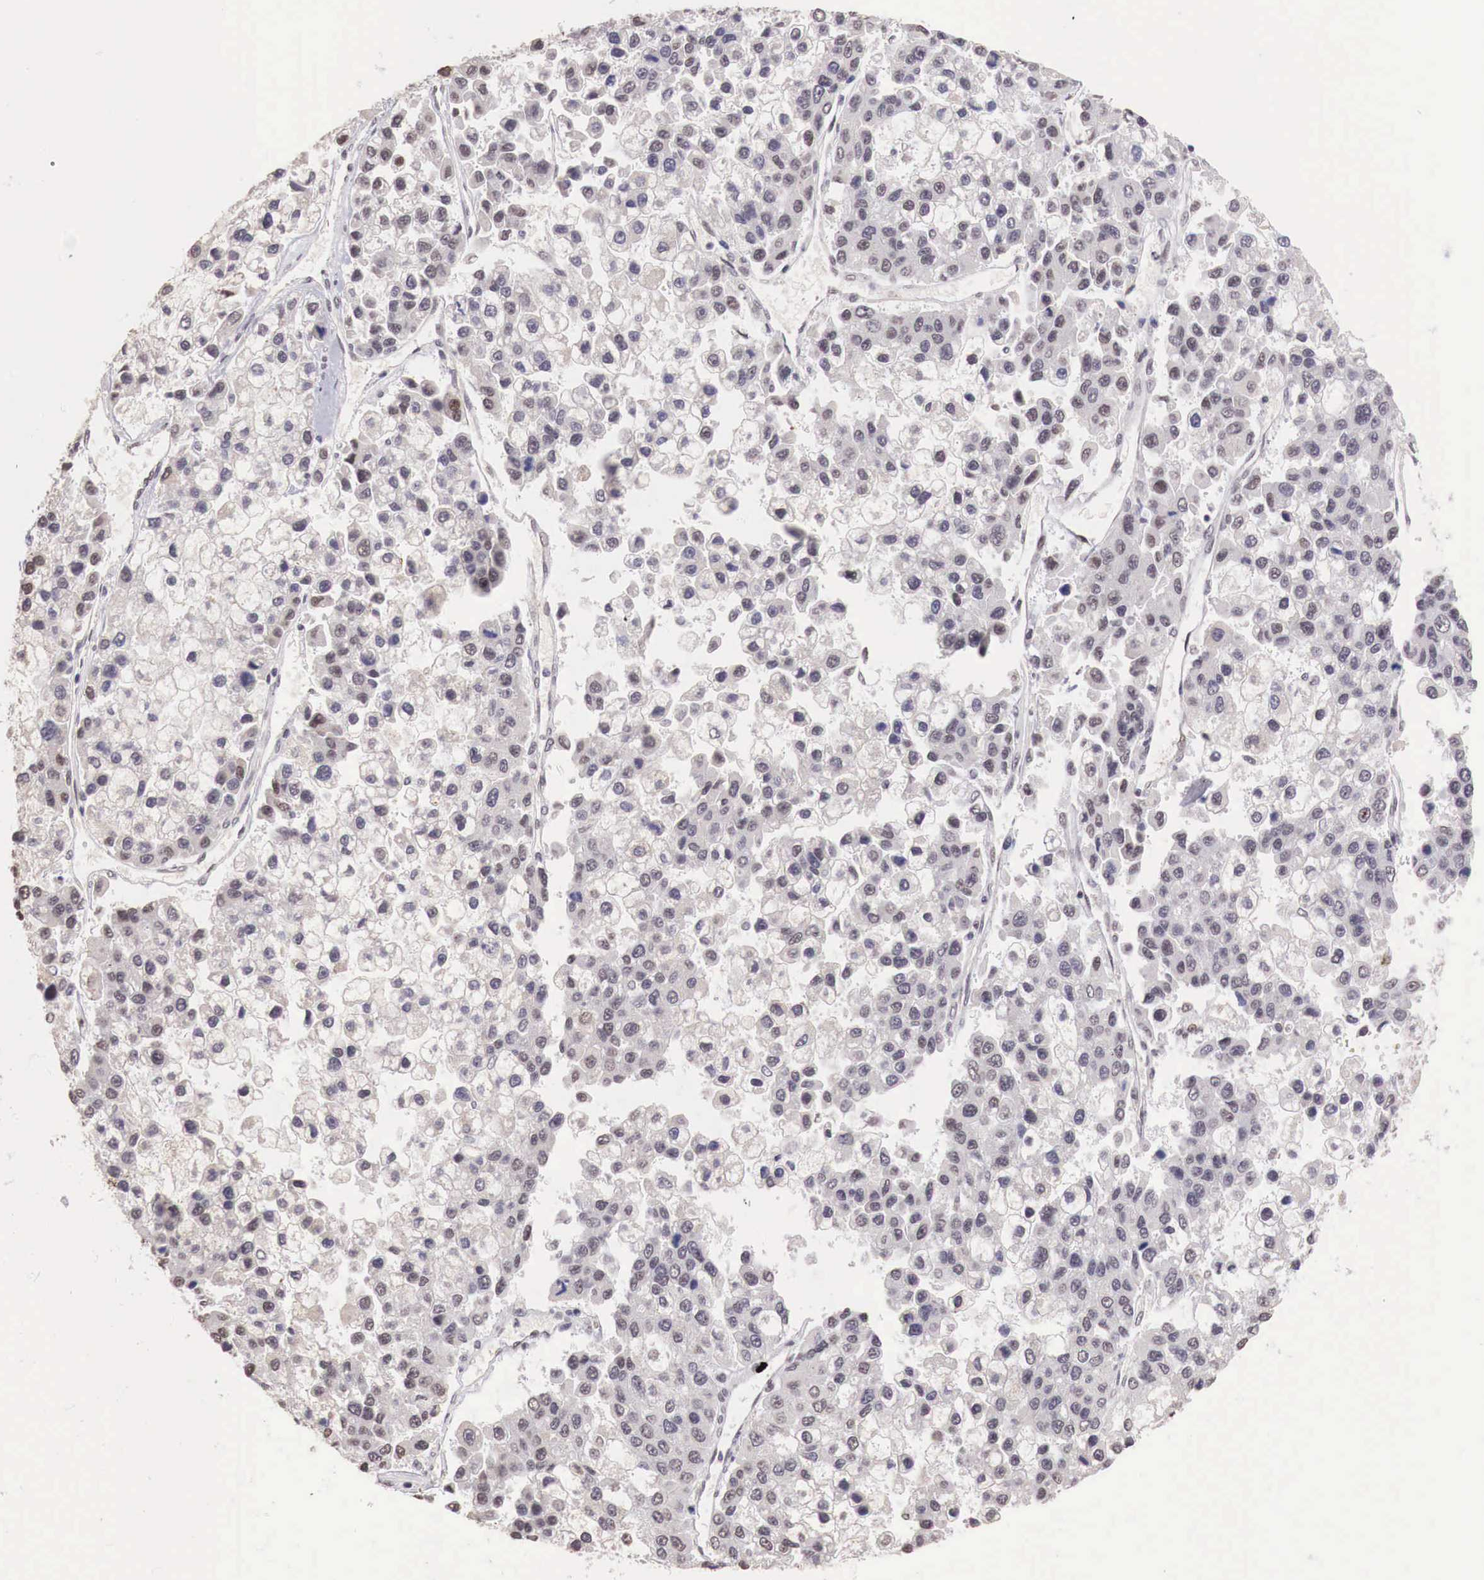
{"staining": {"intensity": "weak", "quantity": "25%-75%", "location": "nuclear"}, "tissue": "liver cancer", "cell_type": "Tumor cells", "image_type": "cancer", "snomed": [{"axis": "morphology", "description": "Carcinoma, Hepatocellular, NOS"}, {"axis": "topography", "description": "Liver"}], "caption": "The micrograph shows a brown stain indicating the presence of a protein in the nuclear of tumor cells in hepatocellular carcinoma (liver). (DAB (3,3'-diaminobenzidine) IHC, brown staining for protein, blue staining for nuclei).", "gene": "FOXP2", "patient": {"sex": "female", "age": 66}}